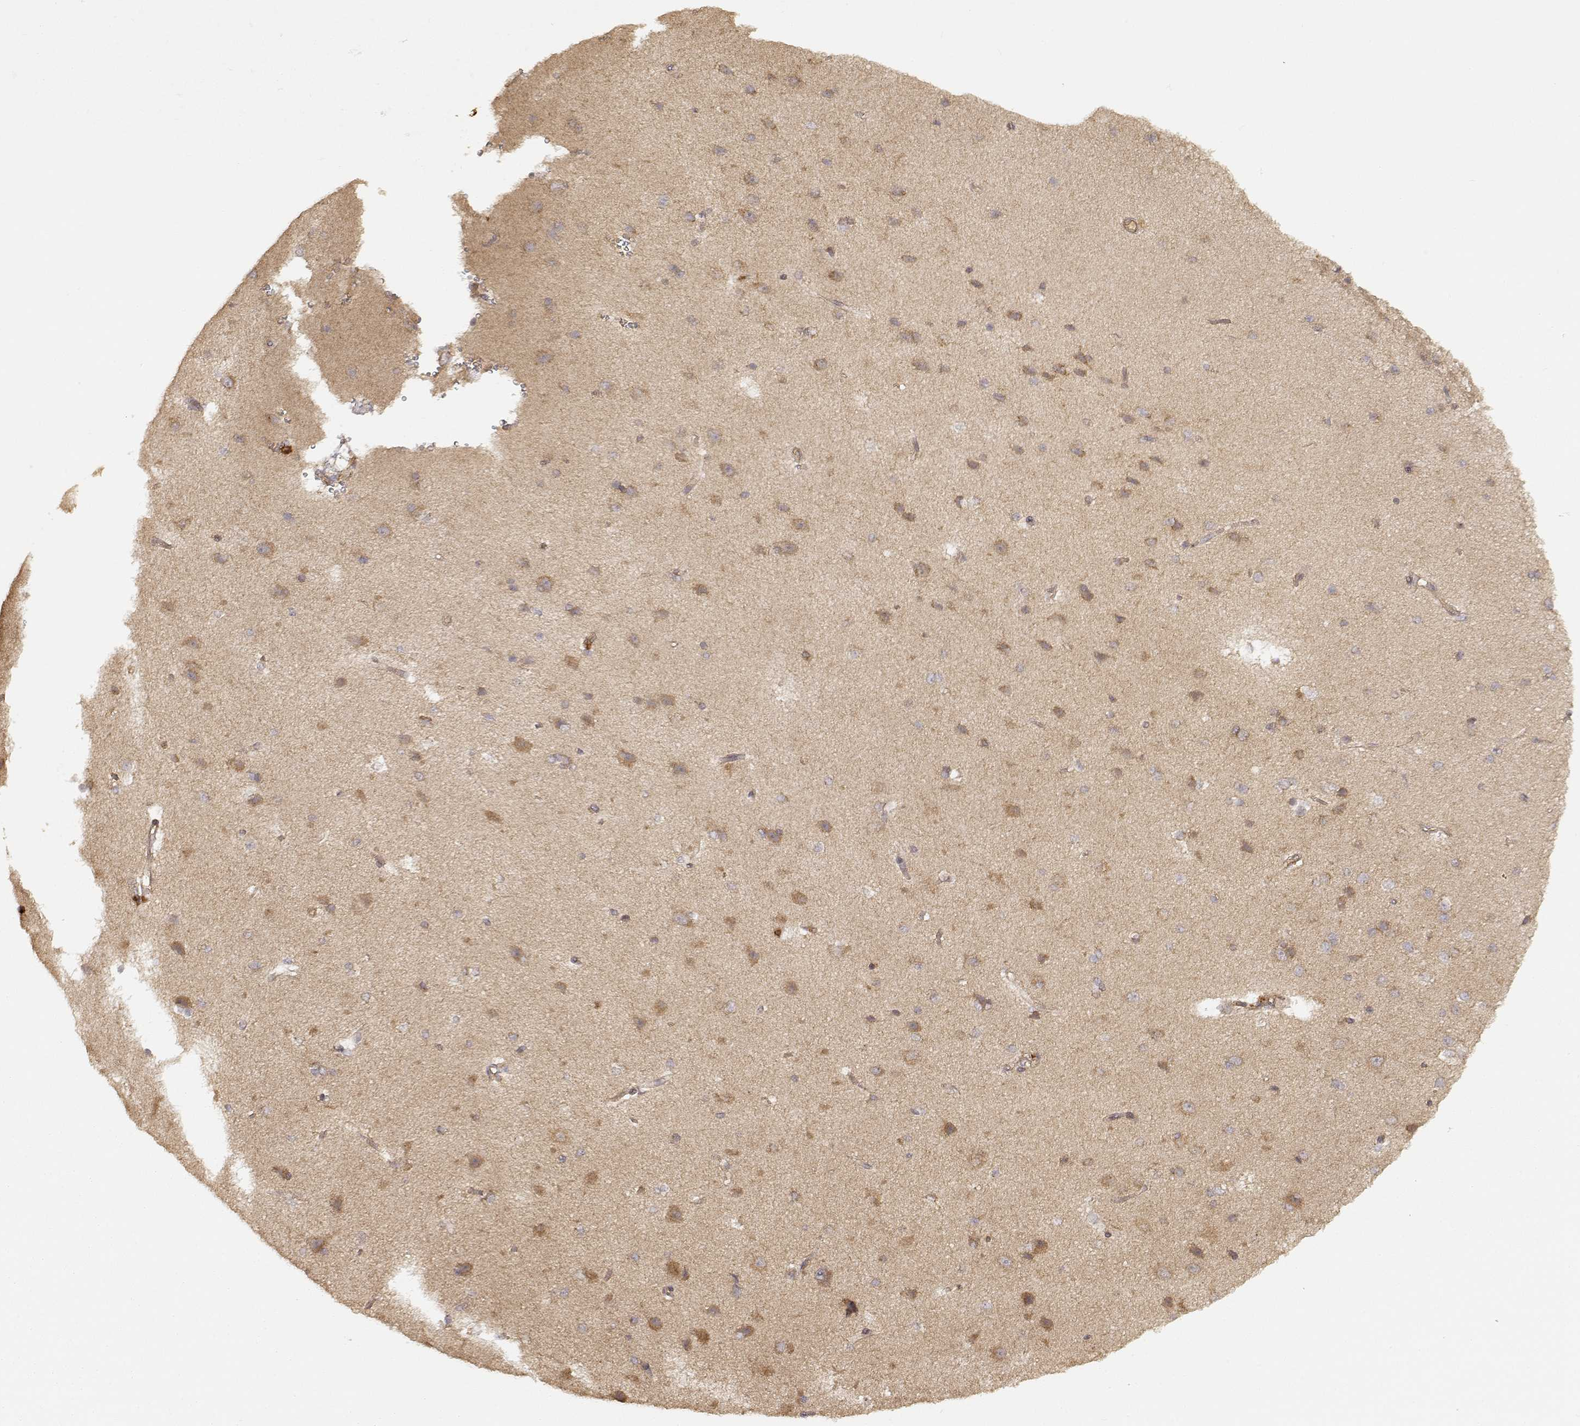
{"staining": {"intensity": "moderate", "quantity": ">75%", "location": "cytoplasmic/membranous"}, "tissue": "cerebral cortex", "cell_type": "Endothelial cells", "image_type": "normal", "snomed": [{"axis": "morphology", "description": "Normal tissue, NOS"}, {"axis": "topography", "description": "Cerebral cortex"}], "caption": "About >75% of endothelial cells in benign human cerebral cortex exhibit moderate cytoplasmic/membranous protein staining as visualized by brown immunohistochemical staining.", "gene": "CDK5RAP2", "patient": {"sex": "male", "age": 37}}